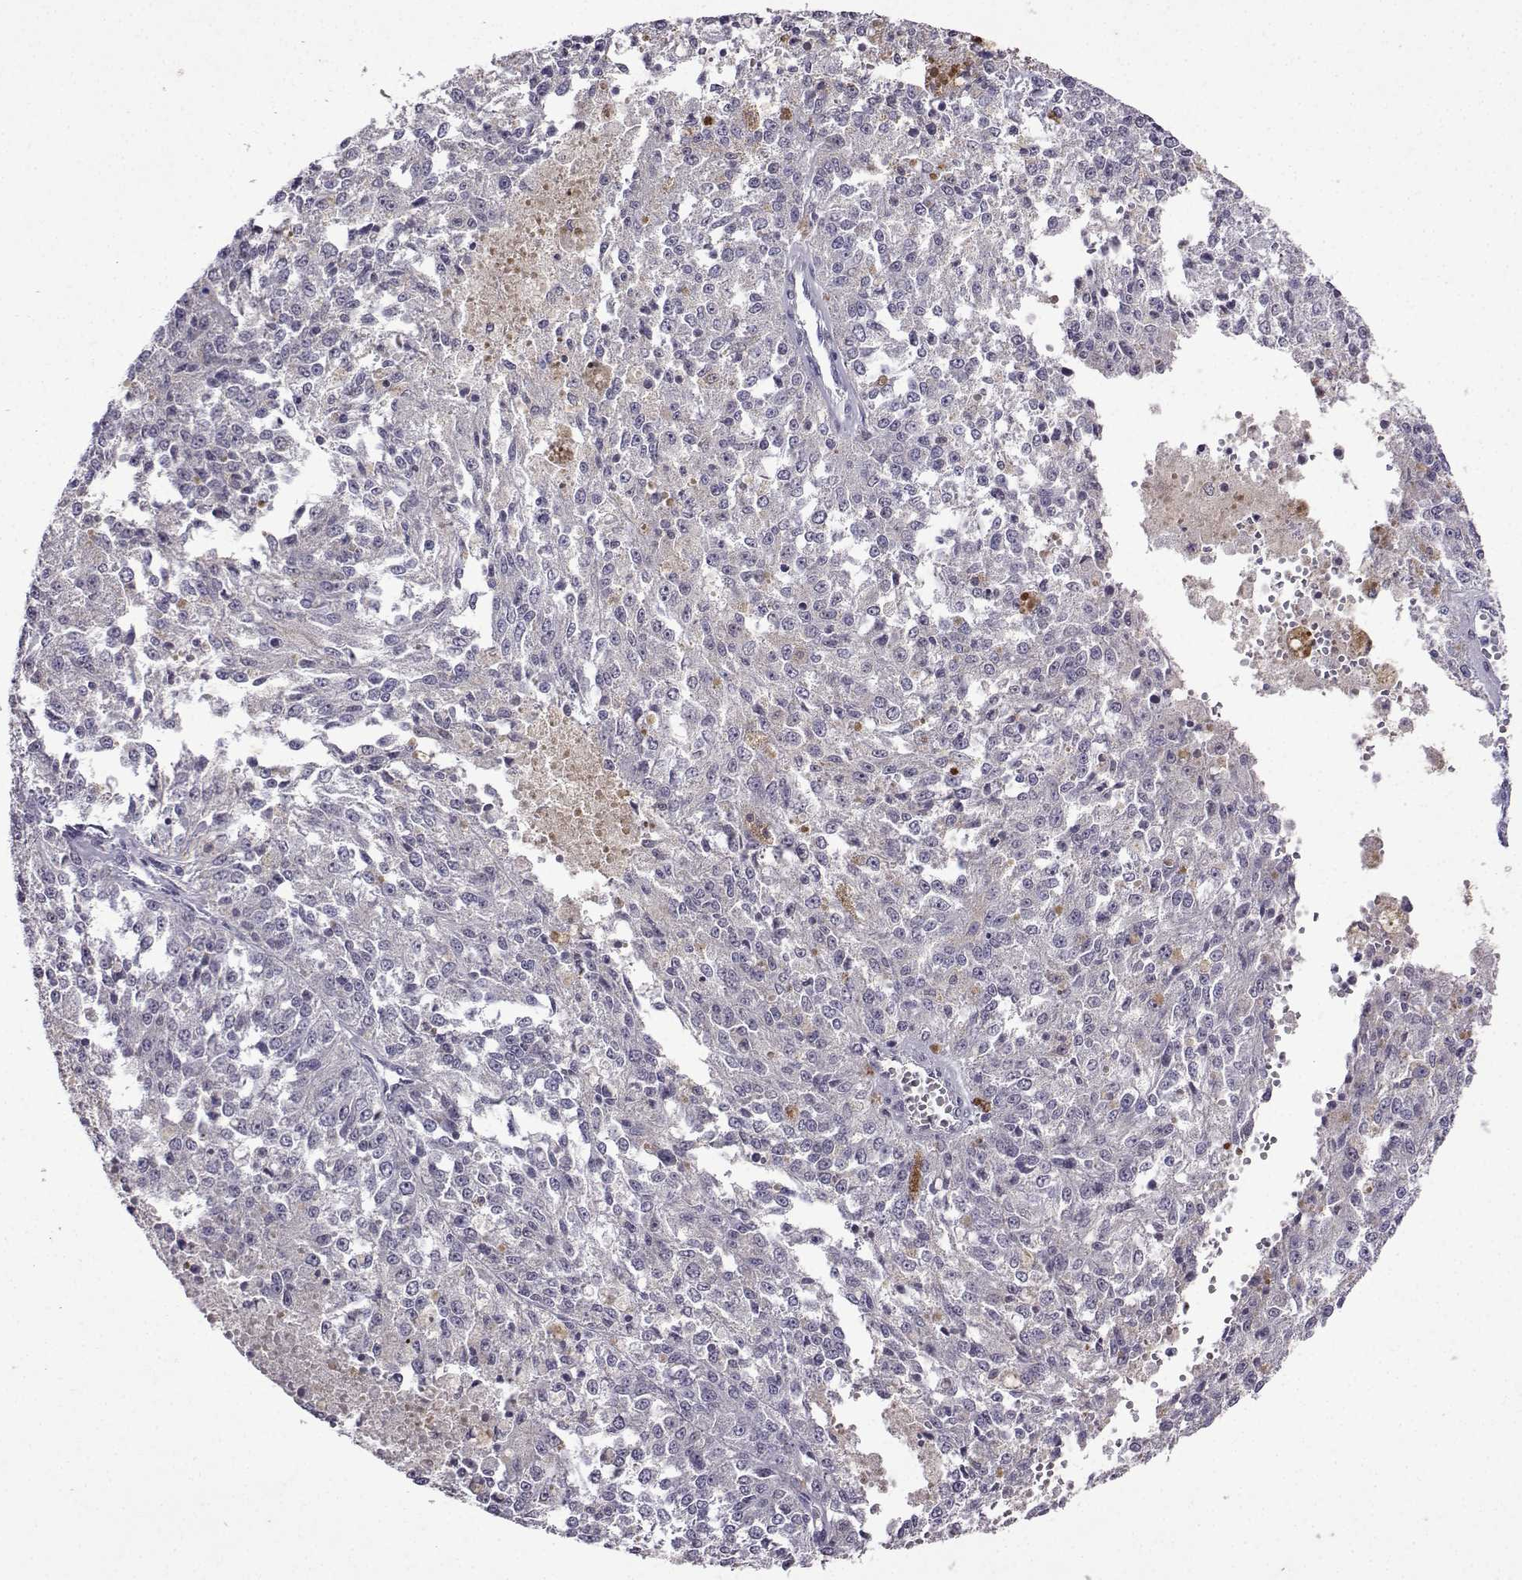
{"staining": {"intensity": "negative", "quantity": "none", "location": "none"}, "tissue": "melanoma", "cell_type": "Tumor cells", "image_type": "cancer", "snomed": [{"axis": "morphology", "description": "Malignant melanoma, Metastatic site"}, {"axis": "topography", "description": "Lymph node"}], "caption": "An image of melanoma stained for a protein reveals no brown staining in tumor cells.", "gene": "CCL28", "patient": {"sex": "female", "age": 64}}